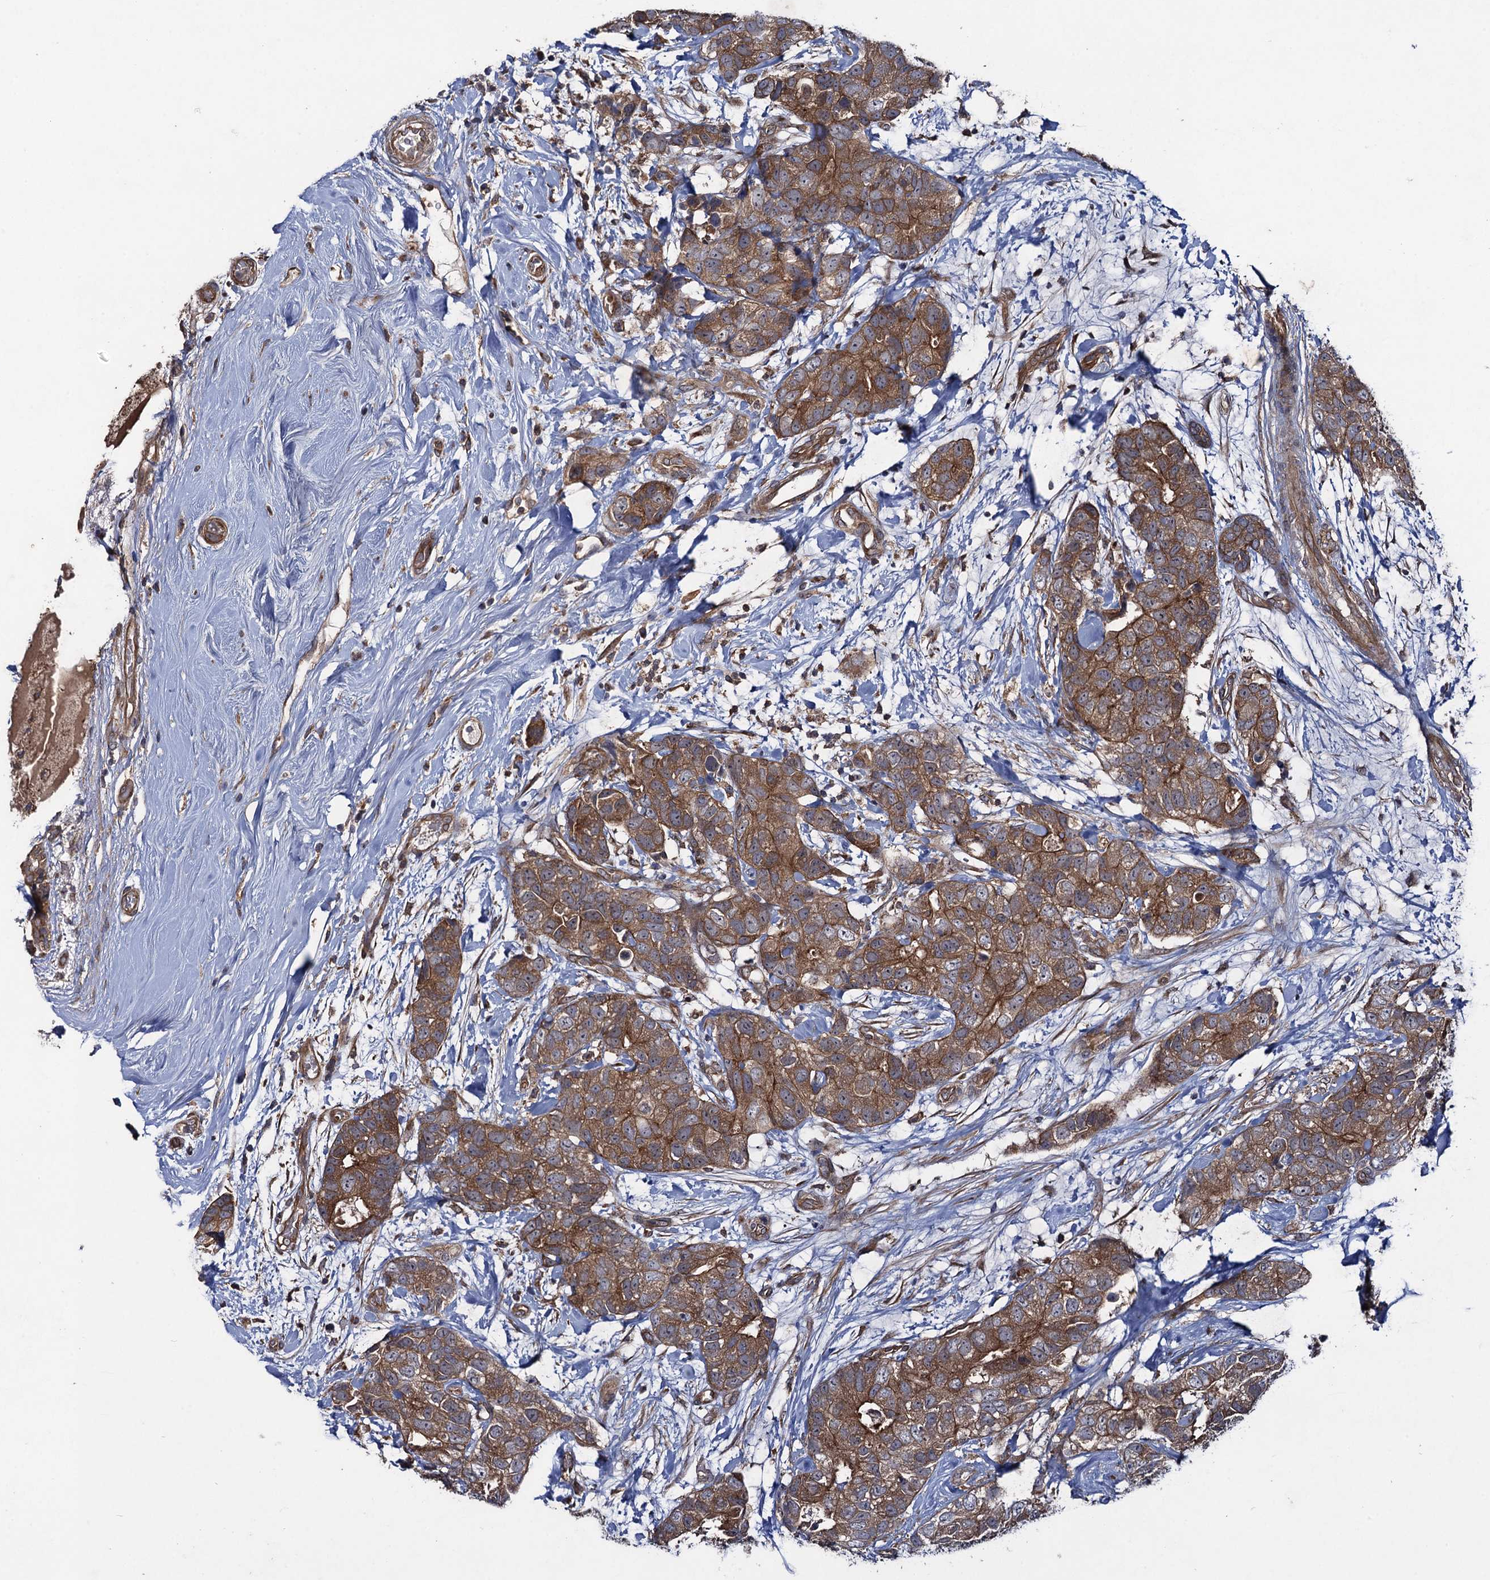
{"staining": {"intensity": "moderate", "quantity": ">75%", "location": "cytoplasmic/membranous"}, "tissue": "breast cancer", "cell_type": "Tumor cells", "image_type": "cancer", "snomed": [{"axis": "morphology", "description": "Duct carcinoma"}, {"axis": "topography", "description": "Breast"}], "caption": "Immunohistochemical staining of human breast cancer (infiltrating ductal carcinoma) displays medium levels of moderate cytoplasmic/membranous protein positivity in about >75% of tumor cells.", "gene": "HAUS1", "patient": {"sex": "female", "age": 62}}